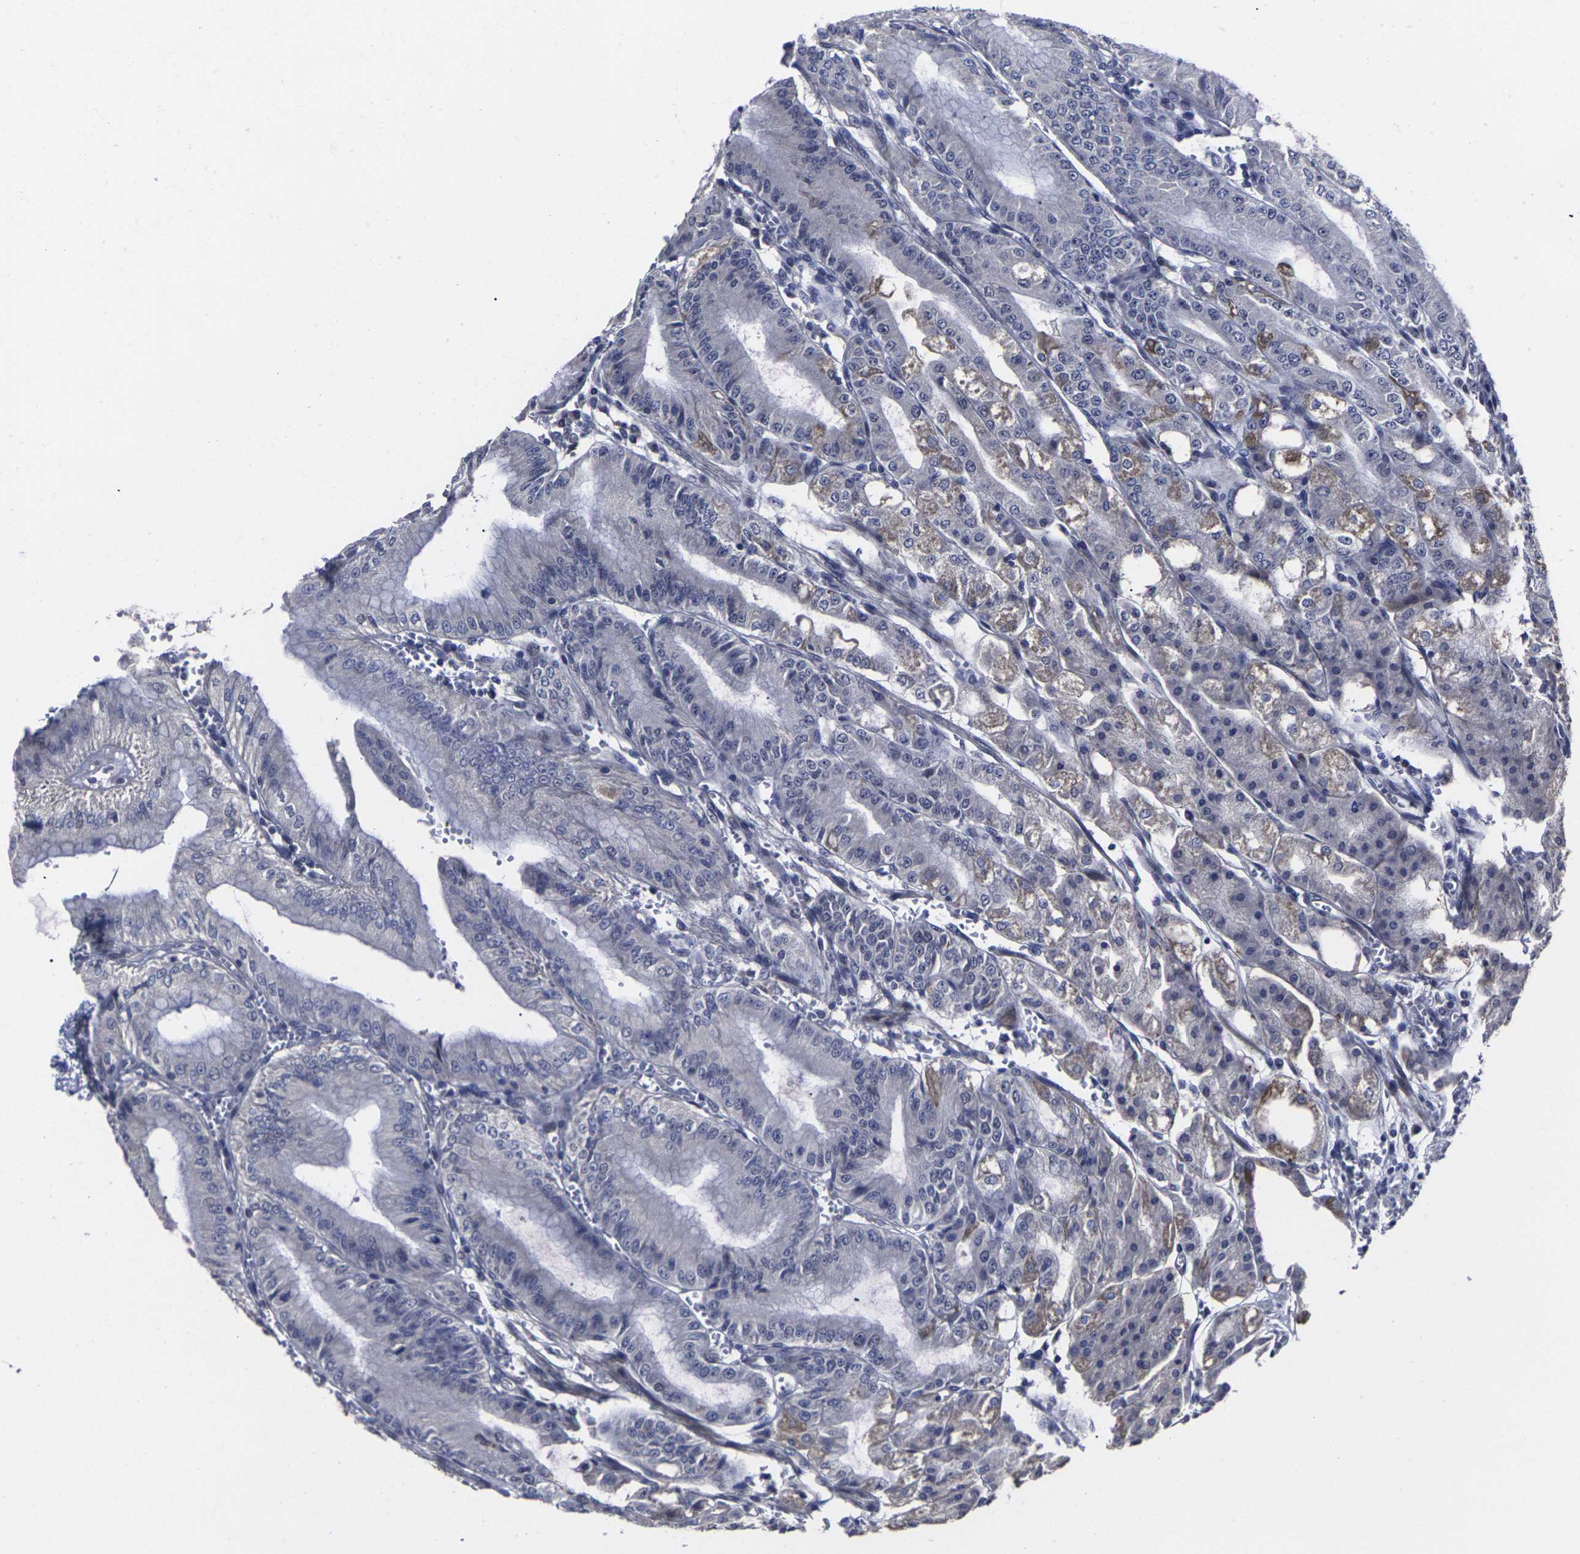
{"staining": {"intensity": "strong", "quantity": "25%-75%", "location": "cytoplasmic/membranous"}, "tissue": "stomach", "cell_type": "Glandular cells", "image_type": "normal", "snomed": [{"axis": "morphology", "description": "Normal tissue, NOS"}, {"axis": "topography", "description": "Stomach, lower"}], "caption": "Immunohistochemical staining of unremarkable stomach exhibits high levels of strong cytoplasmic/membranous positivity in approximately 25%-75% of glandular cells.", "gene": "MSANTD4", "patient": {"sex": "male", "age": 71}}